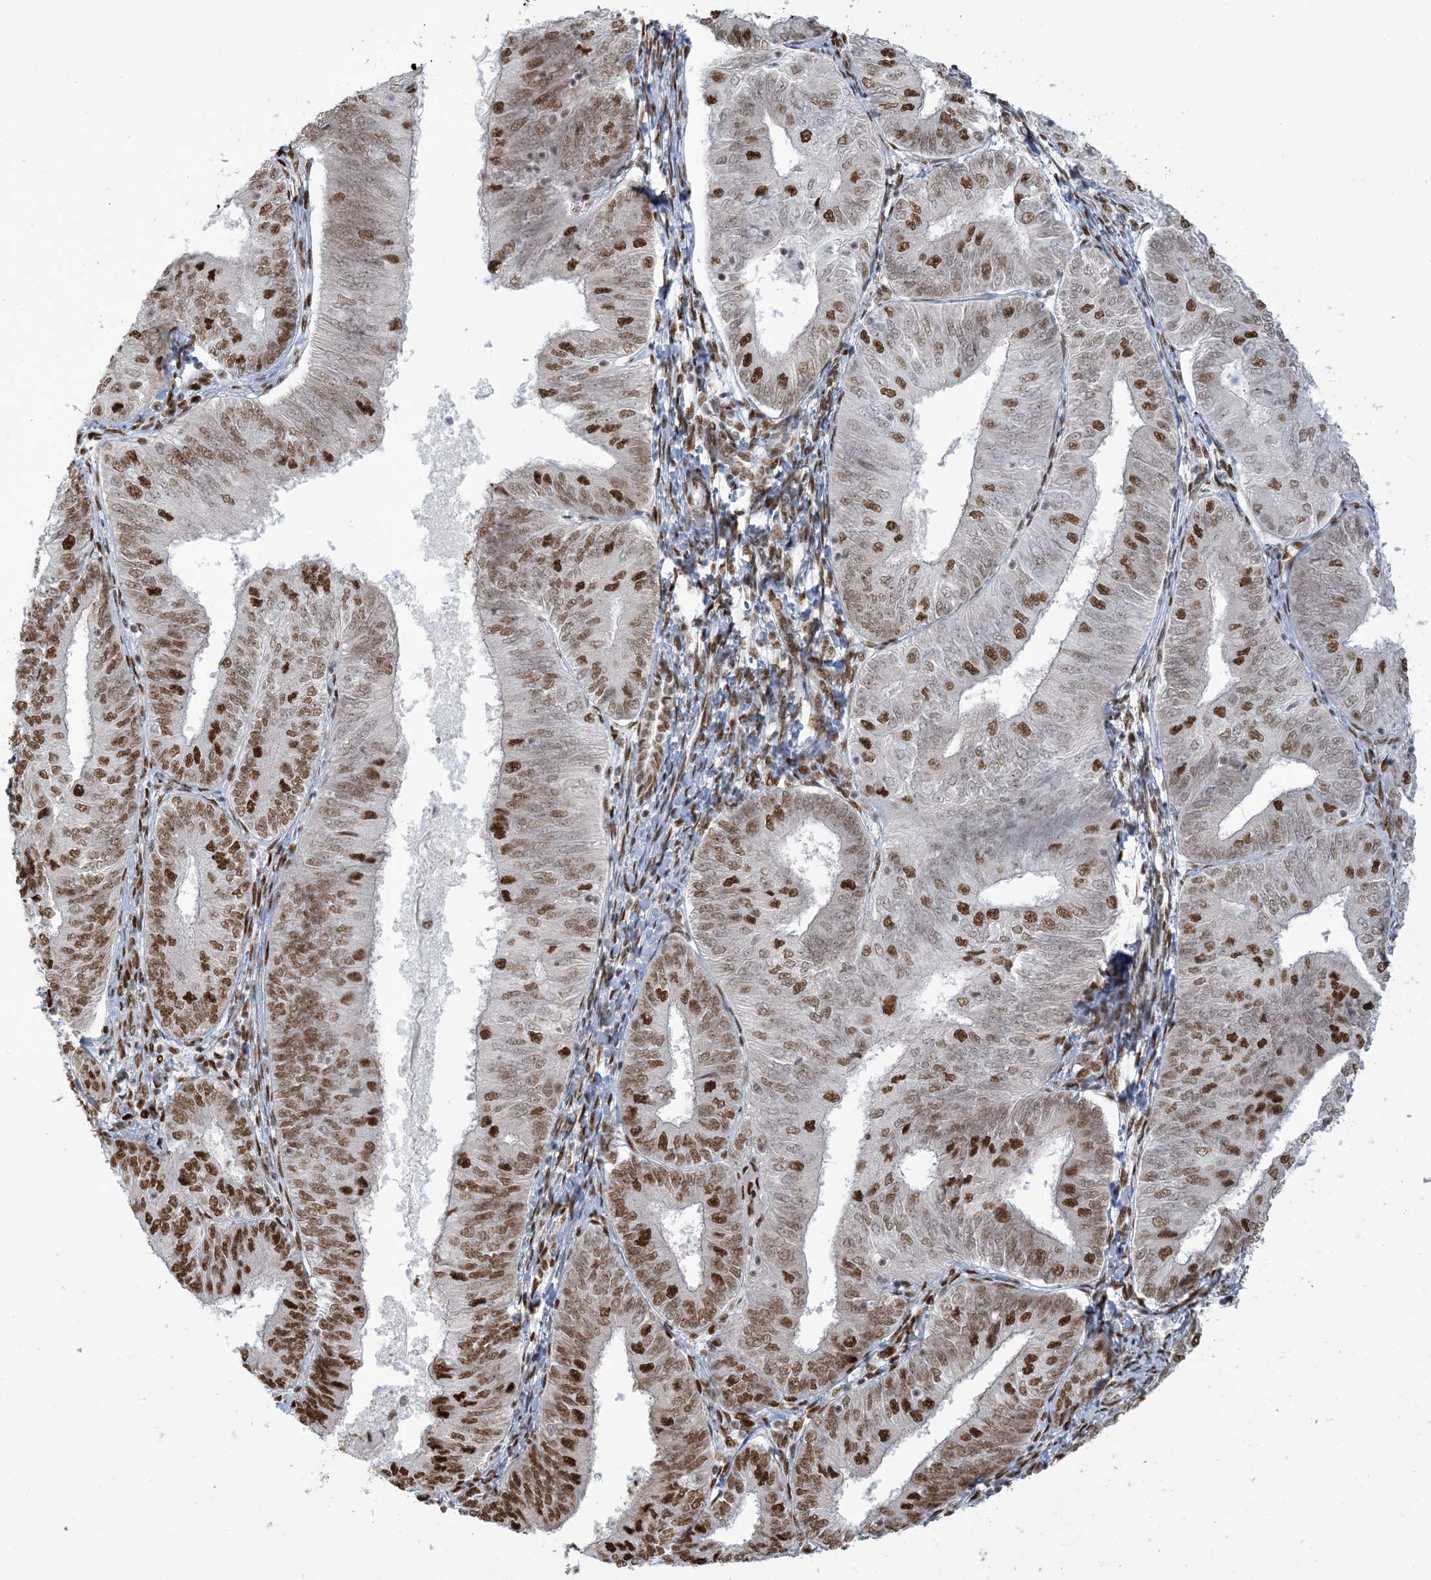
{"staining": {"intensity": "strong", "quantity": ">75%", "location": "nuclear"}, "tissue": "endometrial cancer", "cell_type": "Tumor cells", "image_type": "cancer", "snomed": [{"axis": "morphology", "description": "Adenocarcinoma, NOS"}, {"axis": "topography", "description": "Endometrium"}], "caption": "Strong nuclear expression is identified in approximately >75% of tumor cells in adenocarcinoma (endometrial).", "gene": "STAG1", "patient": {"sex": "female", "age": 58}}